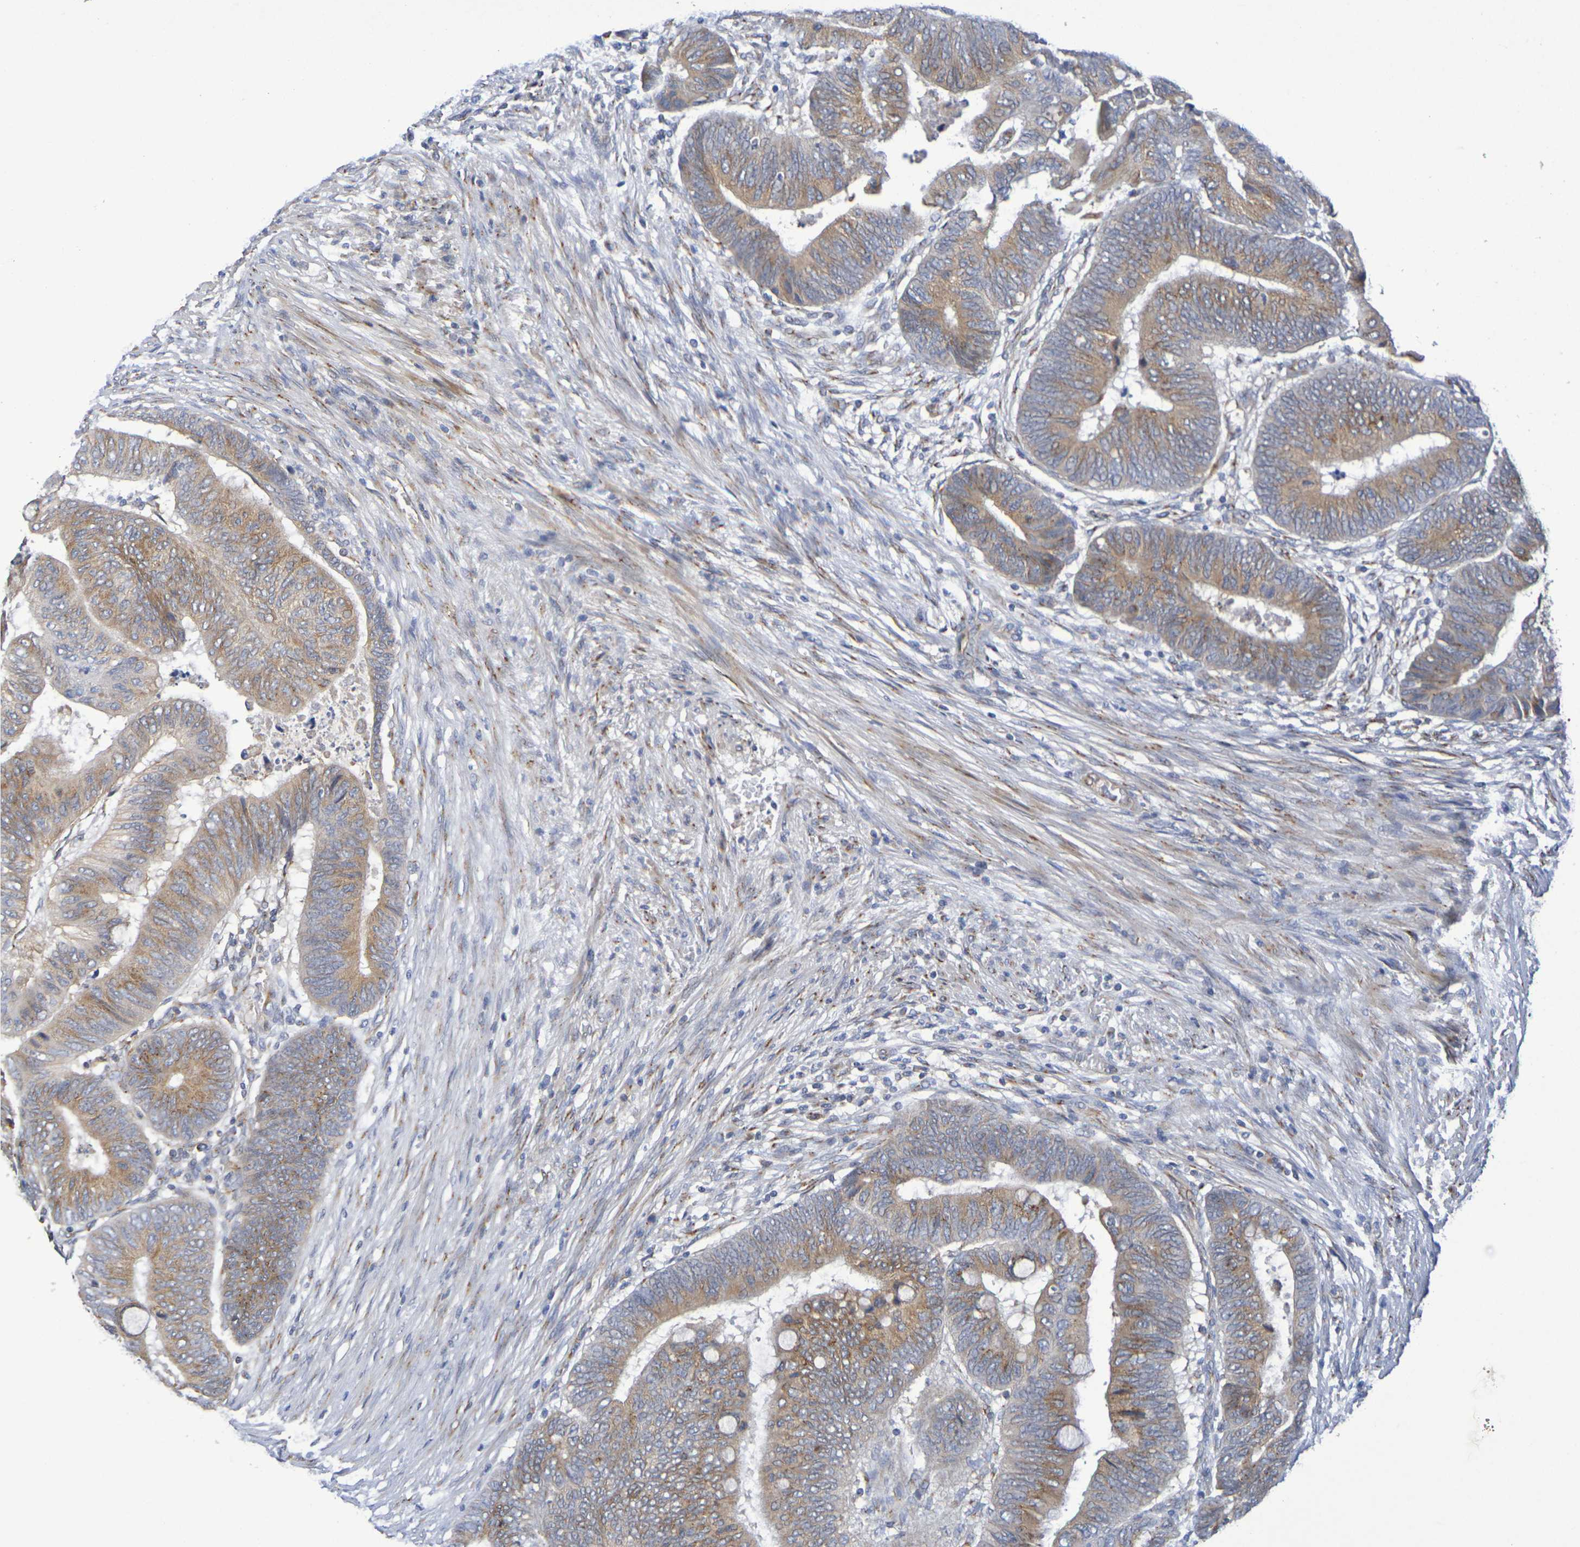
{"staining": {"intensity": "weak", "quantity": ">75%", "location": "cytoplasmic/membranous"}, "tissue": "colorectal cancer", "cell_type": "Tumor cells", "image_type": "cancer", "snomed": [{"axis": "morphology", "description": "Normal tissue, NOS"}, {"axis": "morphology", "description": "Adenocarcinoma, NOS"}, {"axis": "topography", "description": "Rectum"}, {"axis": "topography", "description": "Peripheral nerve tissue"}], "caption": "Tumor cells demonstrate low levels of weak cytoplasmic/membranous staining in approximately >75% of cells in colorectal cancer (adenocarcinoma).", "gene": "DCP2", "patient": {"sex": "male", "age": 92}}